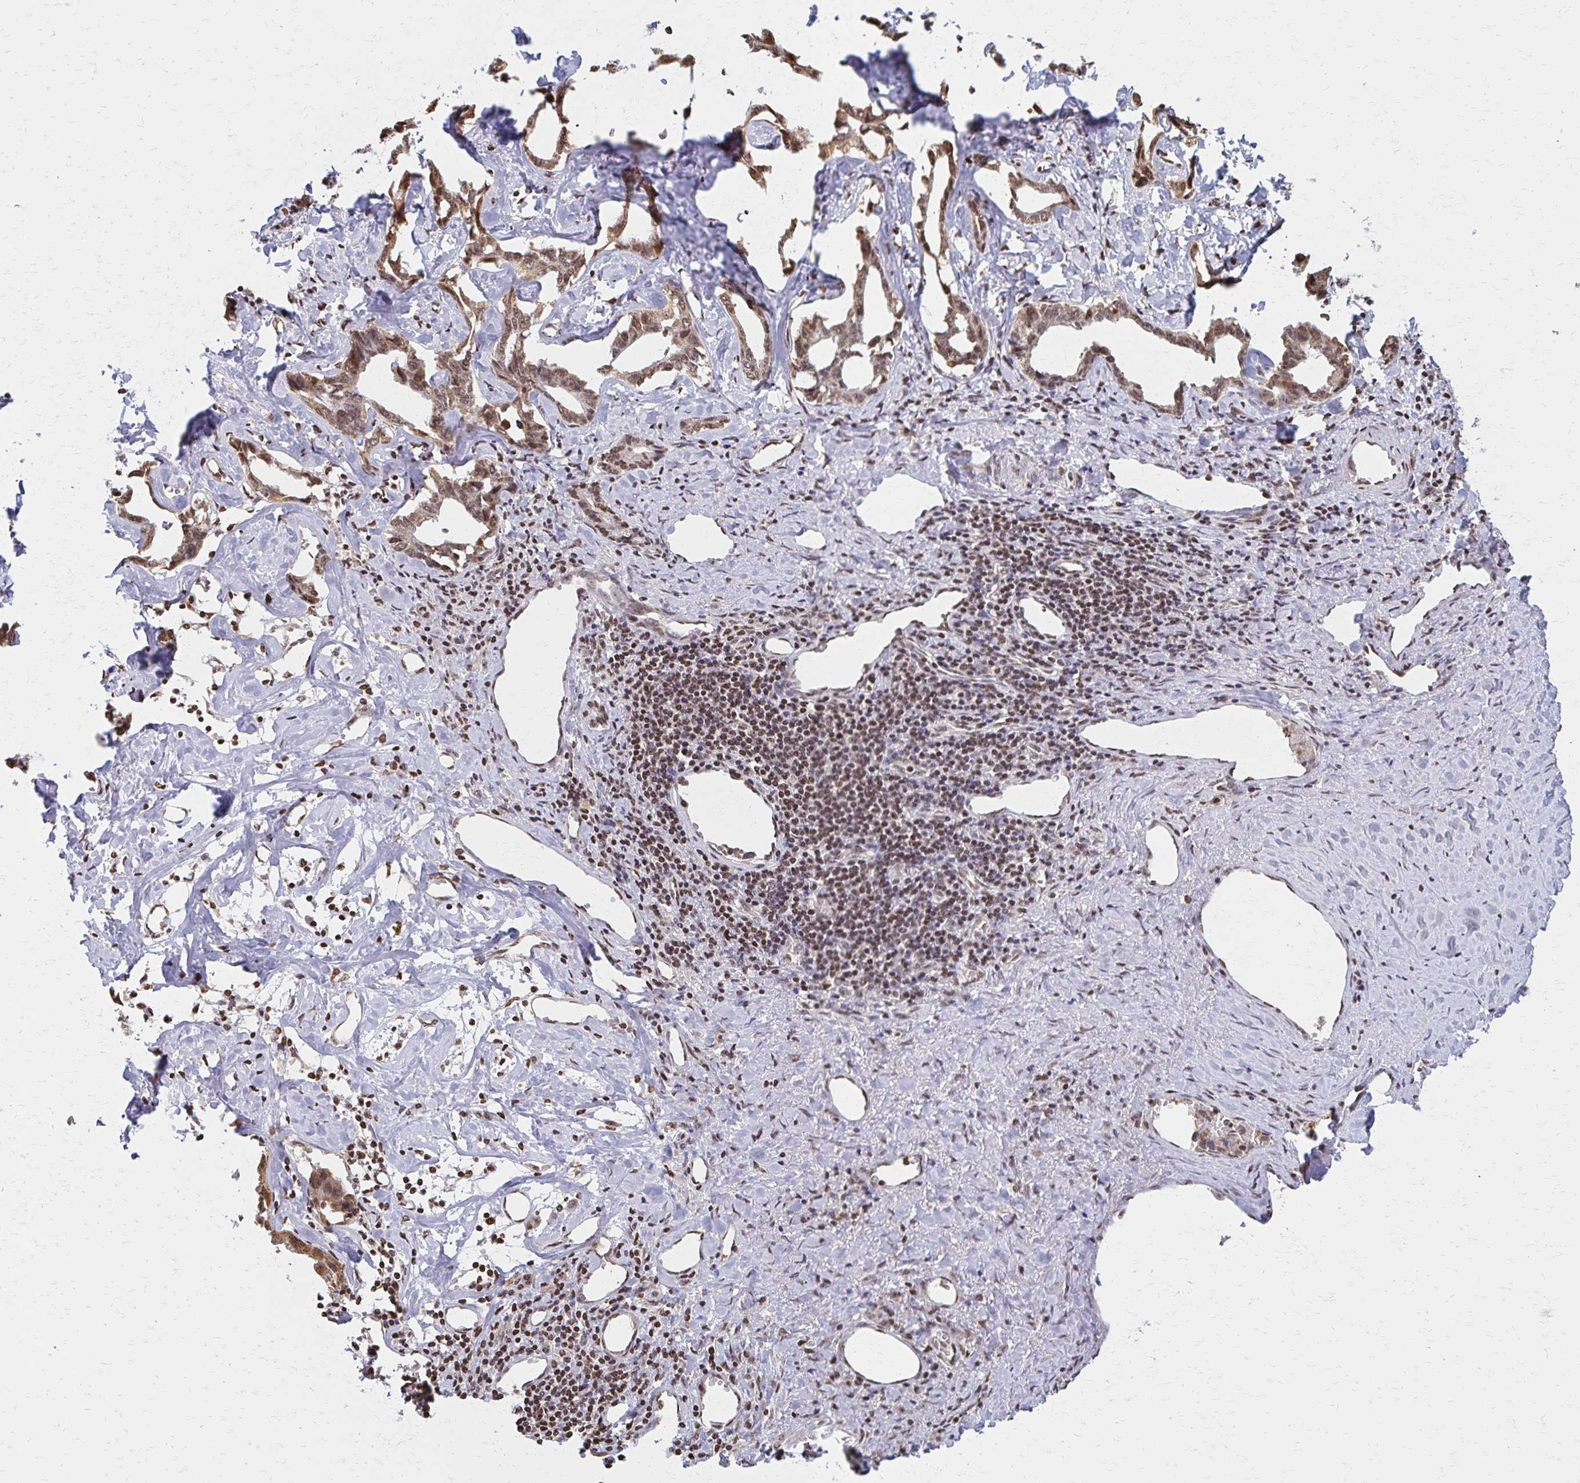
{"staining": {"intensity": "weak", "quantity": ">75%", "location": "cytoplasmic/membranous,nuclear"}, "tissue": "liver cancer", "cell_type": "Tumor cells", "image_type": "cancer", "snomed": [{"axis": "morphology", "description": "Cholangiocarcinoma"}, {"axis": "topography", "description": "Liver"}], "caption": "IHC staining of liver cancer, which exhibits low levels of weak cytoplasmic/membranous and nuclear positivity in about >75% of tumor cells indicating weak cytoplasmic/membranous and nuclear protein expression. The staining was performed using DAB (3,3'-diaminobenzidine) (brown) for protein detection and nuclei were counterstained in hematoxylin (blue).", "gene": "HOXA9", "patient": {"sex": "male", "age": 59}}